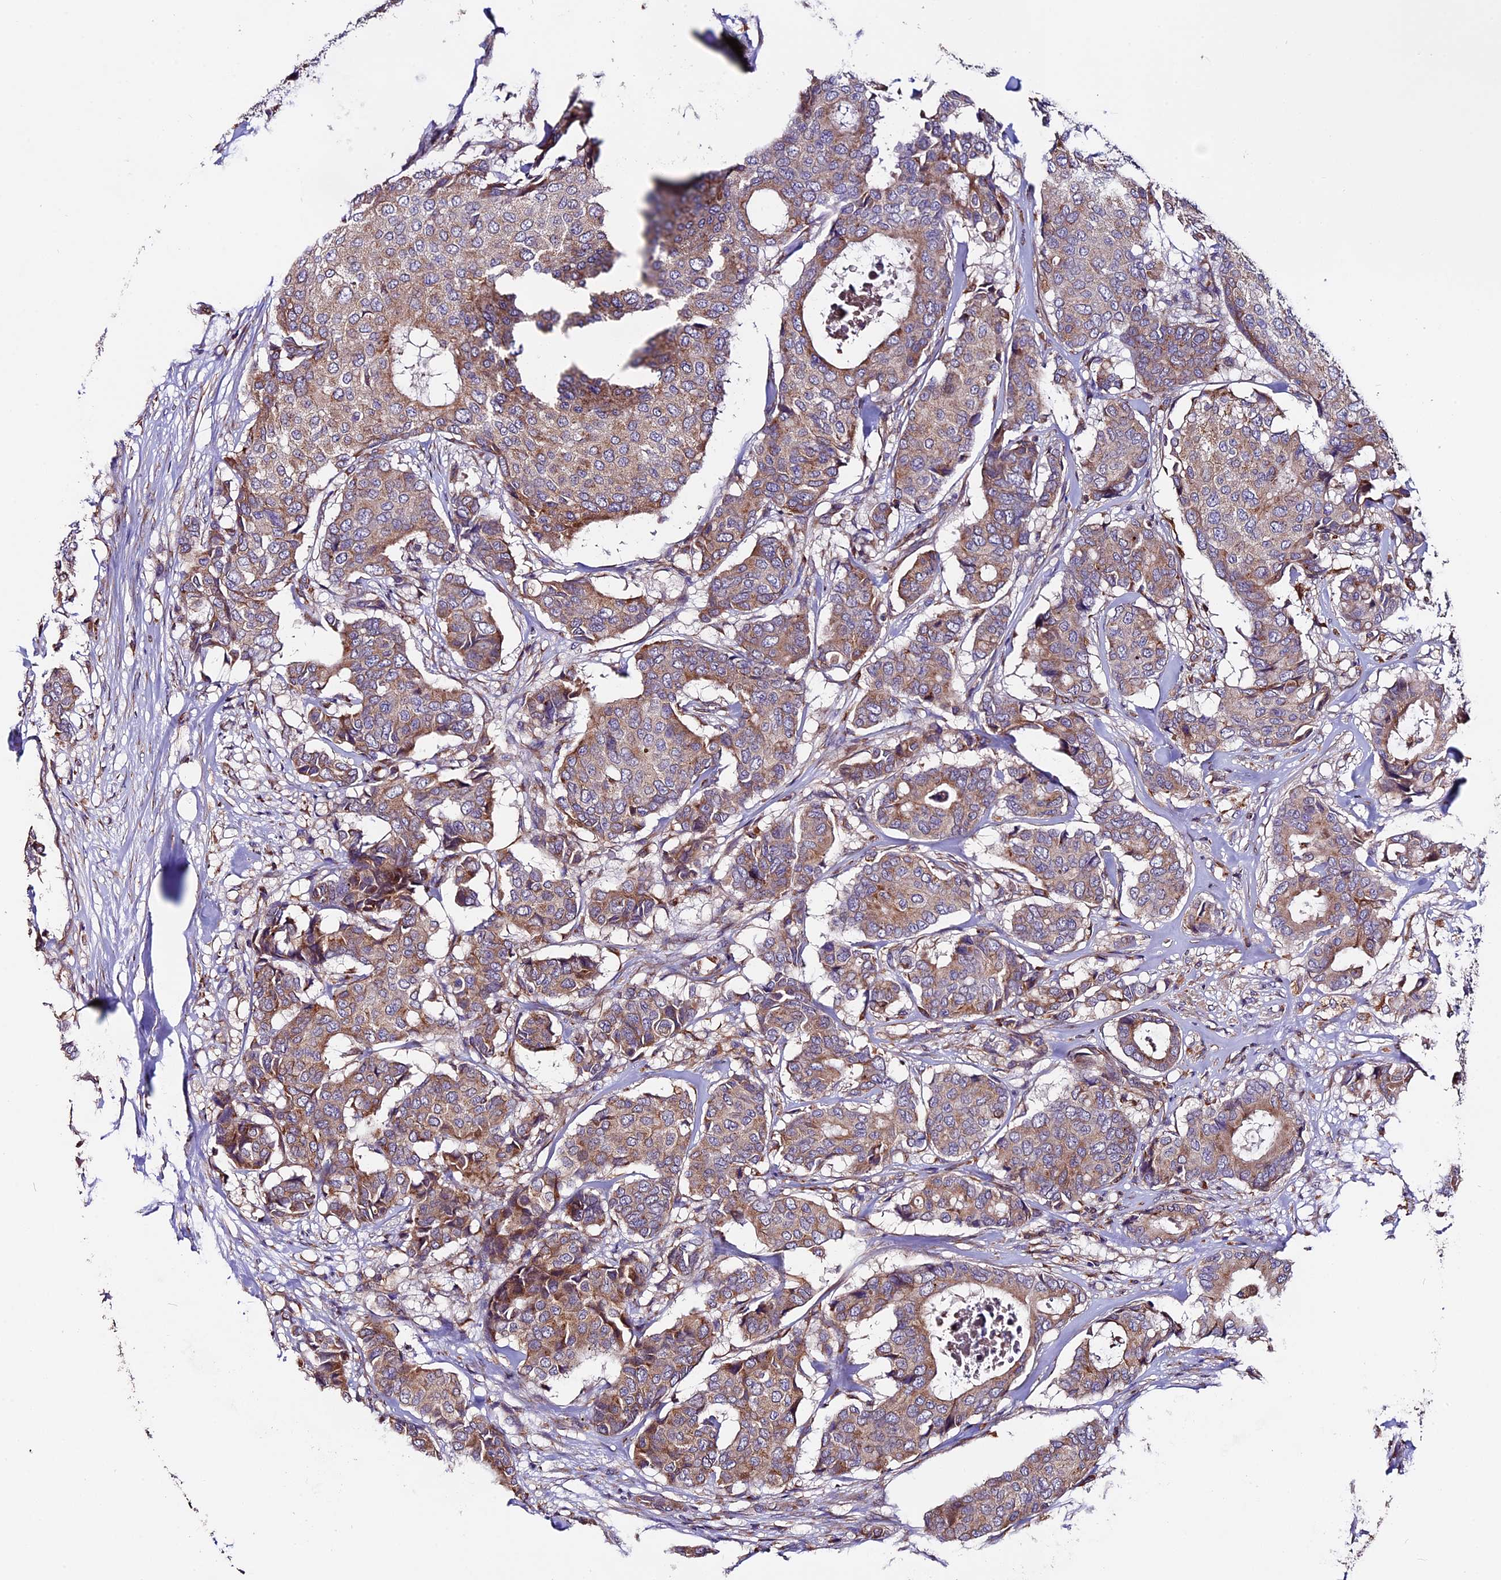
{"staining": {"intensity": "weak", "quantity": ">75%", "location": "cytoplasmic/membranous"}, "tissue": "breast cancer", "cell_type": "Tumor cells", "image_type": "cancer", "snomed": [{"axis": "morphology", "description": "Duct carcinoma"}, {"axis": "topography", "description": "Breast"}], "caption": "Tumor cells demonstrate low levels of weak cytoplasmic/membranous positivity in about >75% of cells in human breast infiltrating ductal carcinoma.", "gene": "CLN5", "patient": {"sex": "female", "age": 75}}